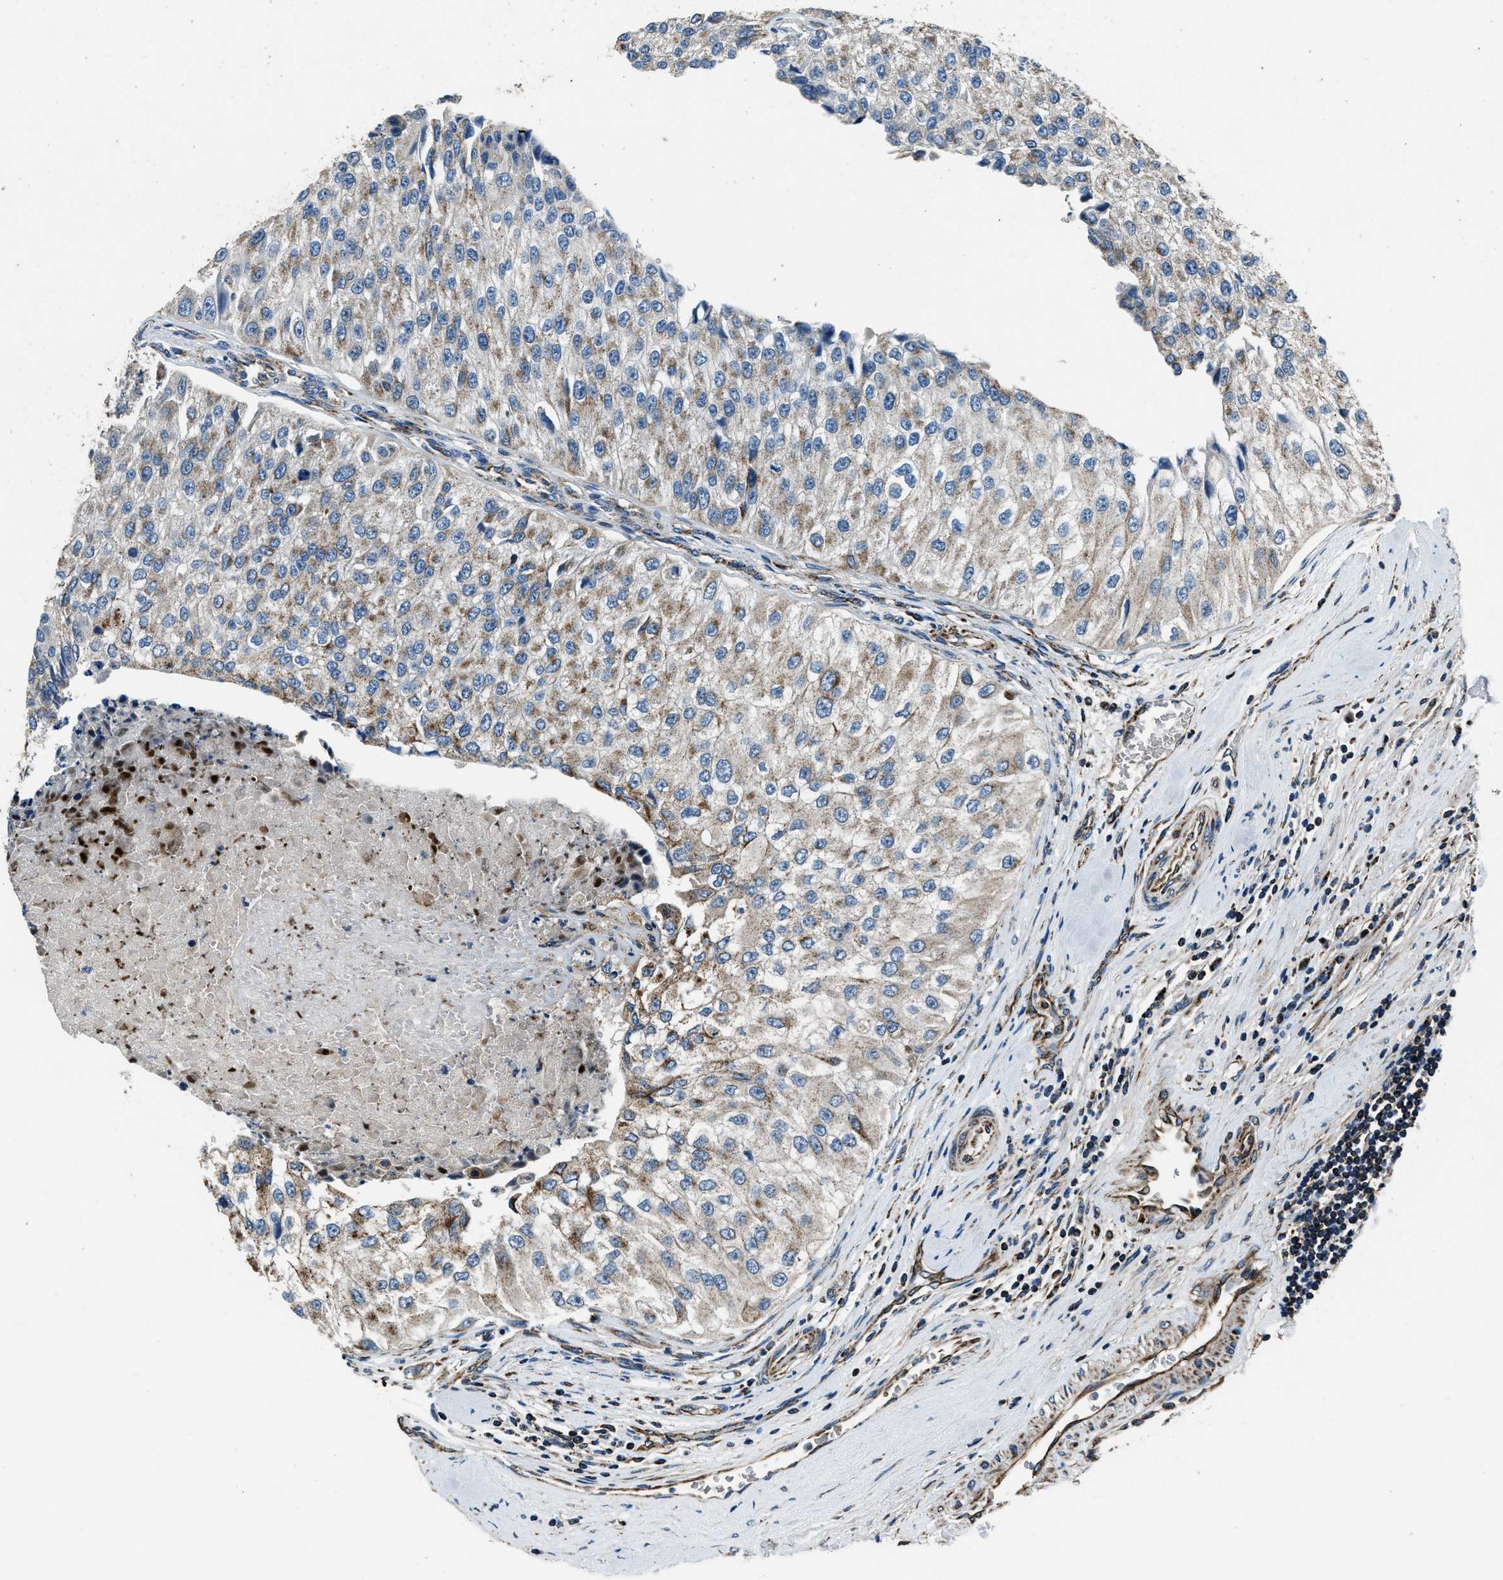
{"staining": {"intensity": "weak", "quantity": ">75%", "location": "cytoplasmic/membranous"}, "tissue": "urothelial cancer", "cell_type": "Tumor cells", "image_type": "cancer", "snomed": [{"axis": "morphology", "description": "Urothelial carcinoma, High grade"}, {"axis": "topography", "description": "Kidney"}, {"axis": "topography", "description": "Urinary bladder"}], "caption": "This micrograph exhibits IHC staining of human urothelial cancer, with low weak cytoplasmic/membranous positivity in about >75% of tumor cells.", "gene": "OGDH", "patient": {"sex": "male", "age": 77}}